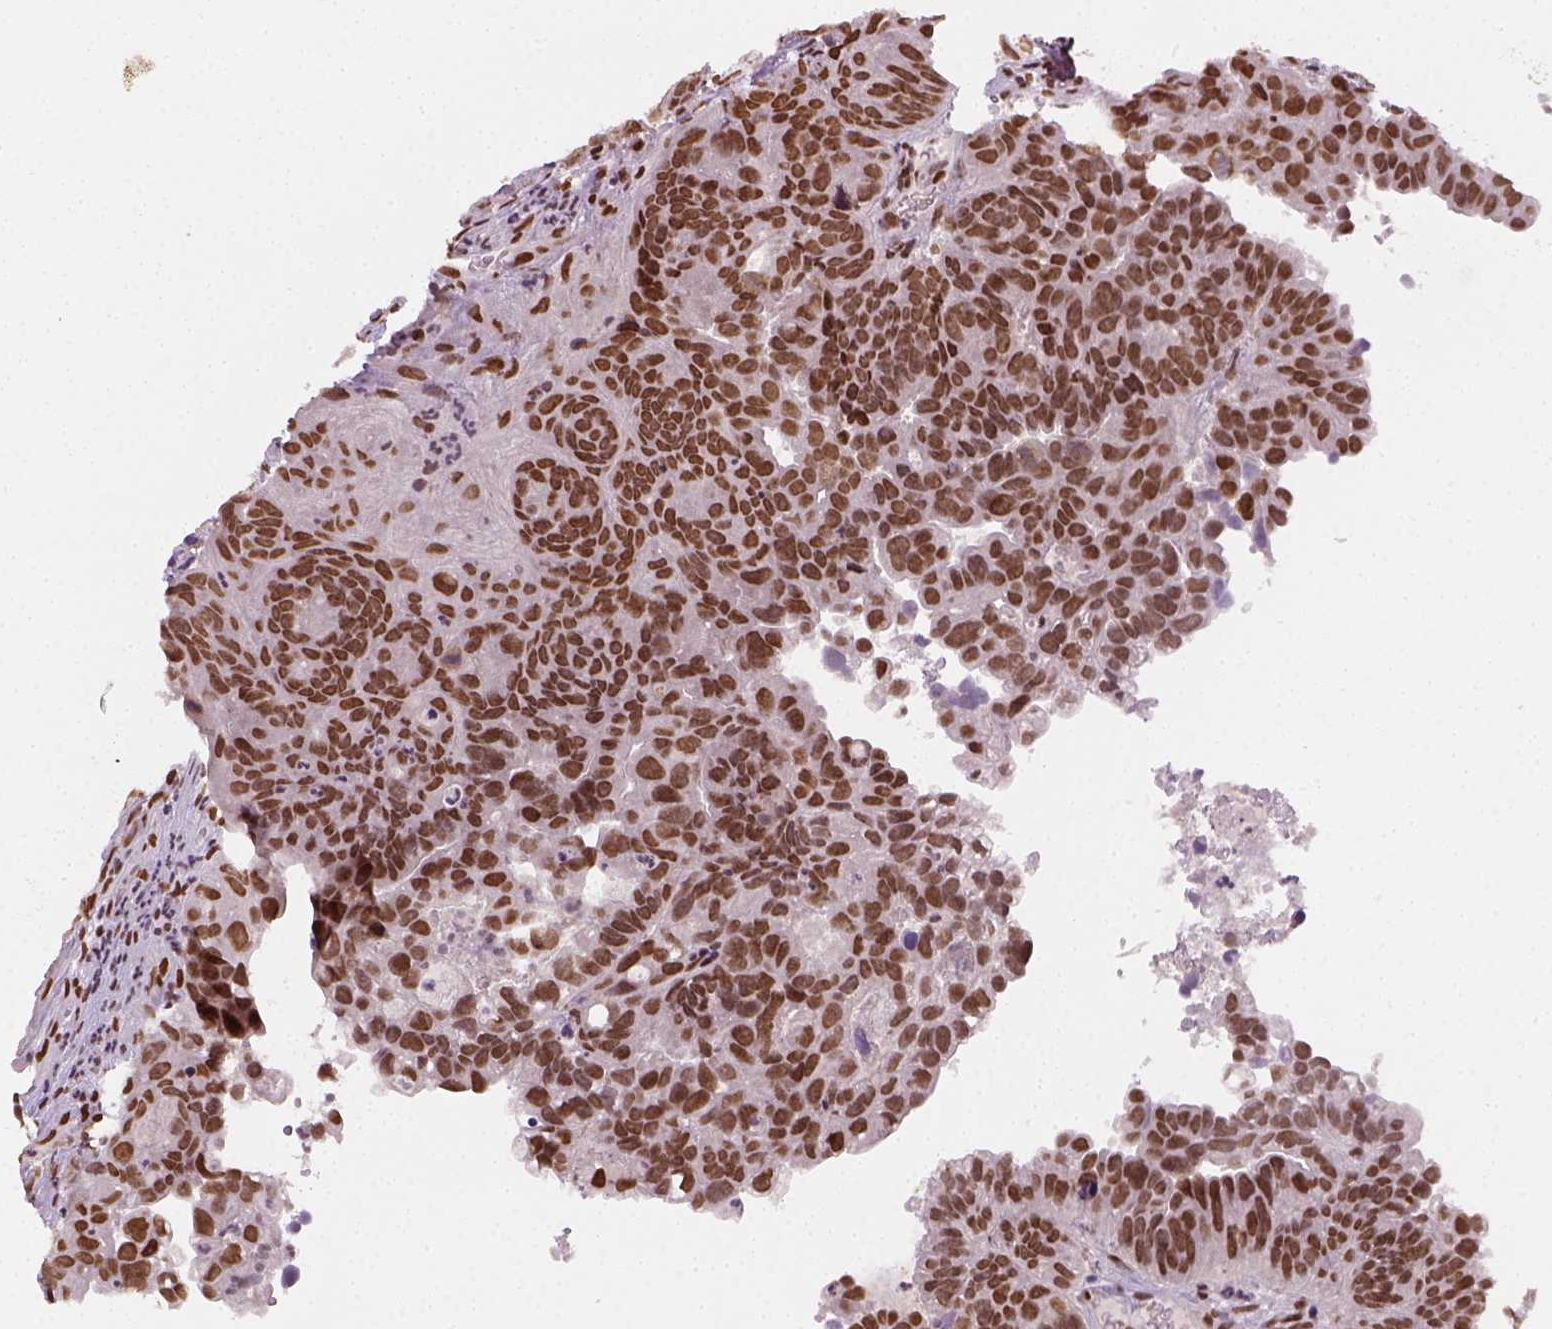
{"staining": {"intensity": "moderate", "quantity": ">75%", "location": "nuclear"}, "tissue": "head and neck cancer", "cell_type": "Tumor cells", "image_type": "cancer", "snomed": [{"axis": "morphology", "description": "Adenocarcinoma, NOS"}, {"axis": "topography", "description": "Head-Neck"}], "caption": "Immunohistochemistry (IHC) micrograph of human head and neck cancer (adenocarcinoma) stained for a protein (brown), which reveals medium levels of moderate nuclear positivity in about >75% of tumor cells.", "gene": "FANCE", "patient": {"sex": "male", "age": 62}}